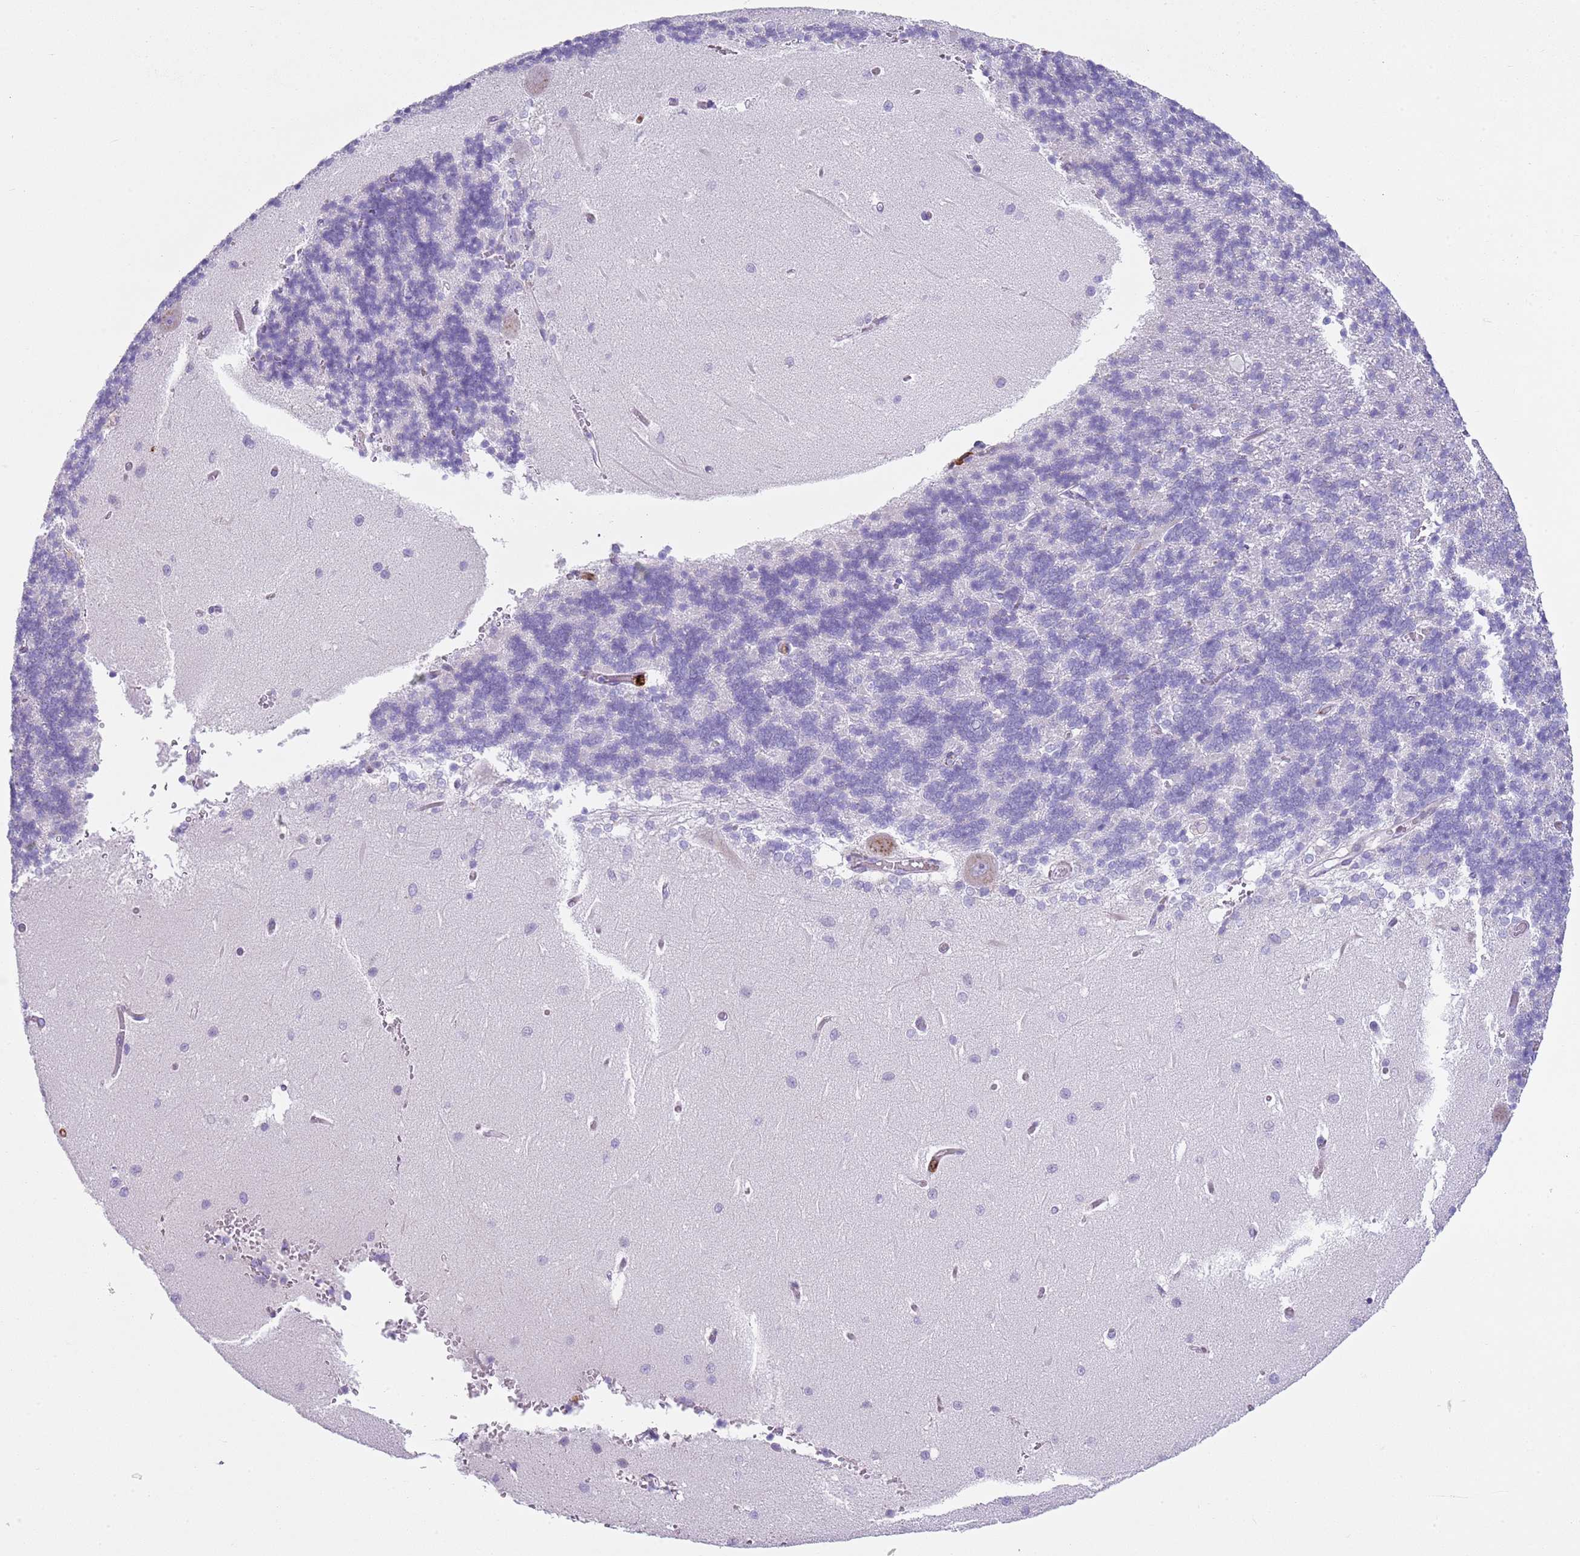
{"staining": {"intensity": "negative", "quantity": "none", "location": "none"}, "tissue": "cerebellum", "cell_type": "Cells in granular layer", "image_type": "normal", "snomed": [{"axis": "morphology", "description": "Normal tissue, NOS"}, {"axis": "topography", "description": "Cerebellum"}], "caption": "DAB (3,3'-diaminobenzidine) immunohistochemical staining of normal cerebellum reveals no significant staining in cells in granular layer. (DAB immunohistochemistry (IHC) visualized using brightfield microscopy, high magnification).", "gene": "CD177", "patient": {"sex": "male", "age": 37}}